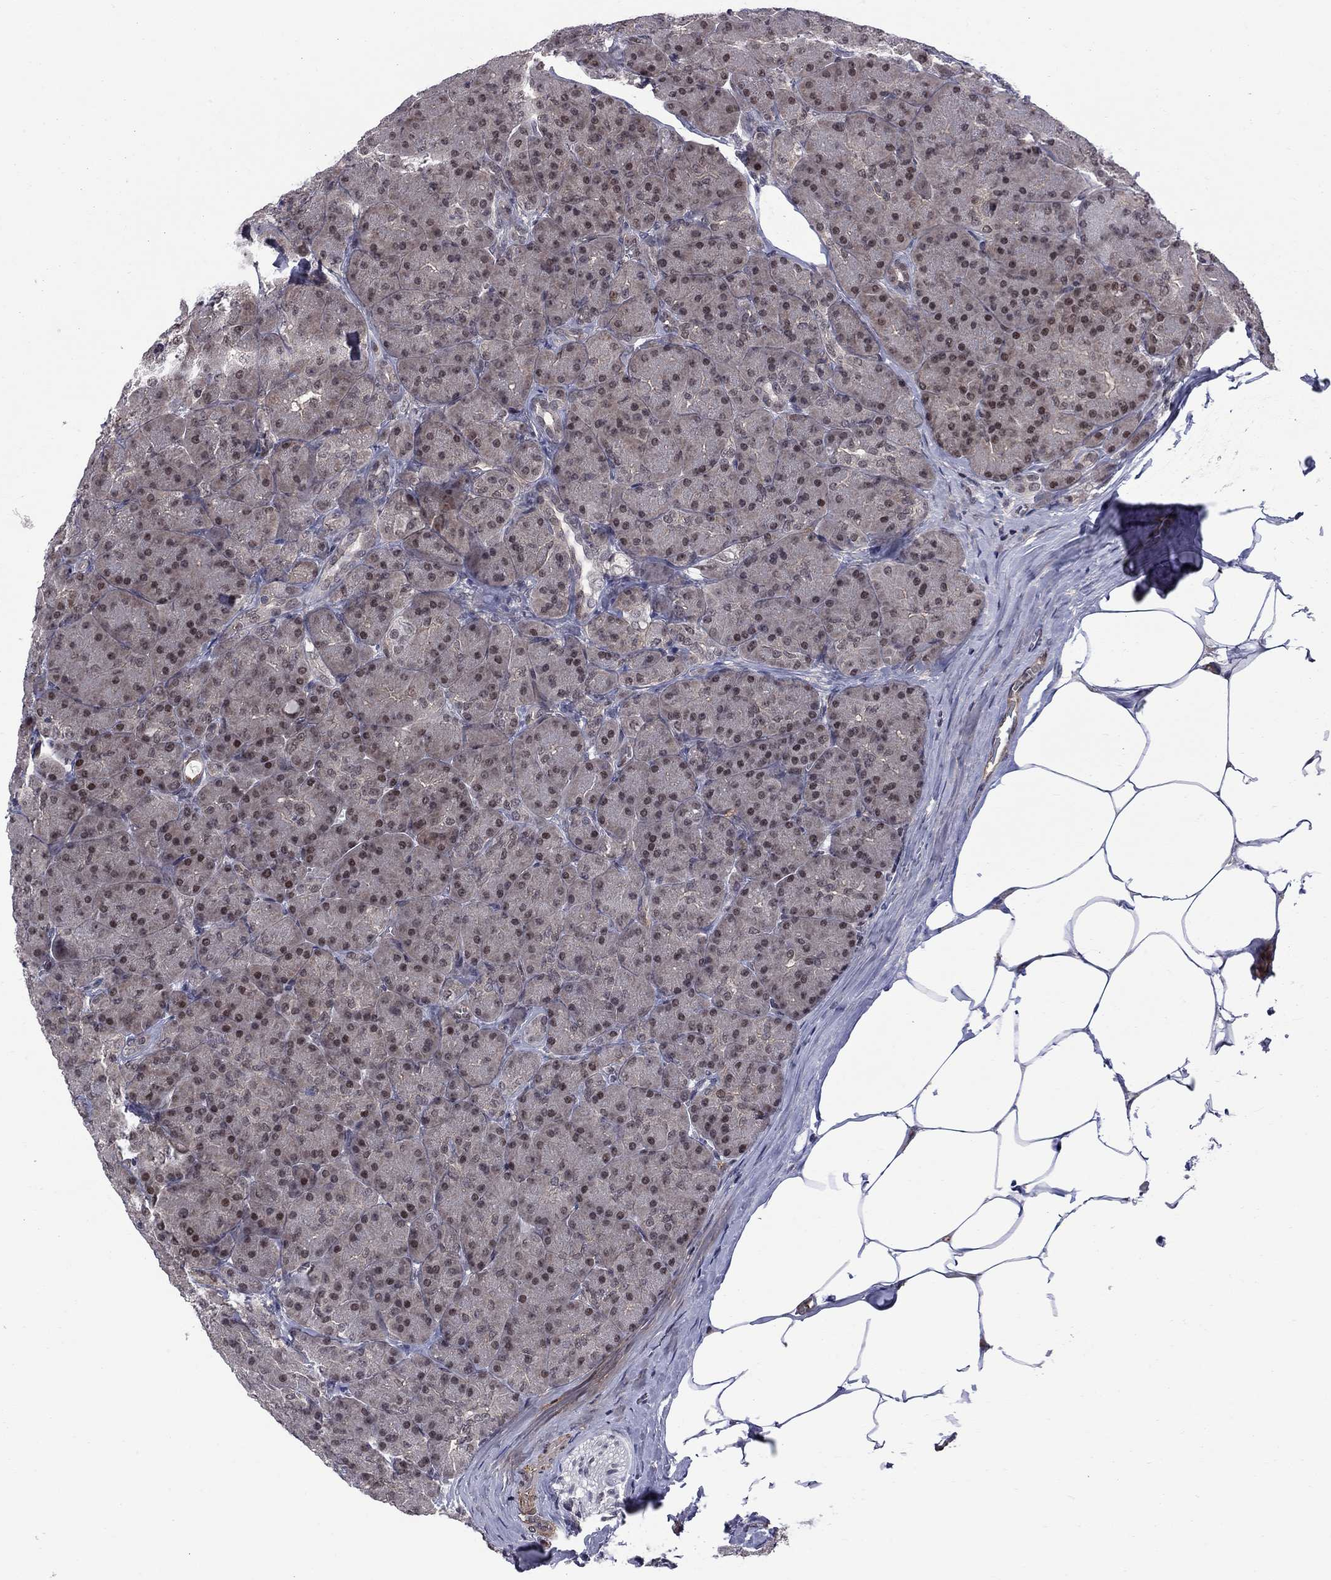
{"staining": {"intensity": "moderate", "quantity": "25%-75%", "location": "nuclear"}, "tissue": "pancreas", "cell_type": "Exocrine glandular cells", "image_type": "normal", "snomed": [{"axis": "morphology", "description": "Normal tissue, NOS"}, {"axis": "topography", "description": "Pancreas"}], "caption": "This image demonstrates immunohistochemistry (IHC) staining of unremarkable human pancreas, with medium moderate nuclear staining in about 25%-75% of exocrine glandular cells.", "gene": "BRF1", "patient": {"sex": "male", "age": 57}}